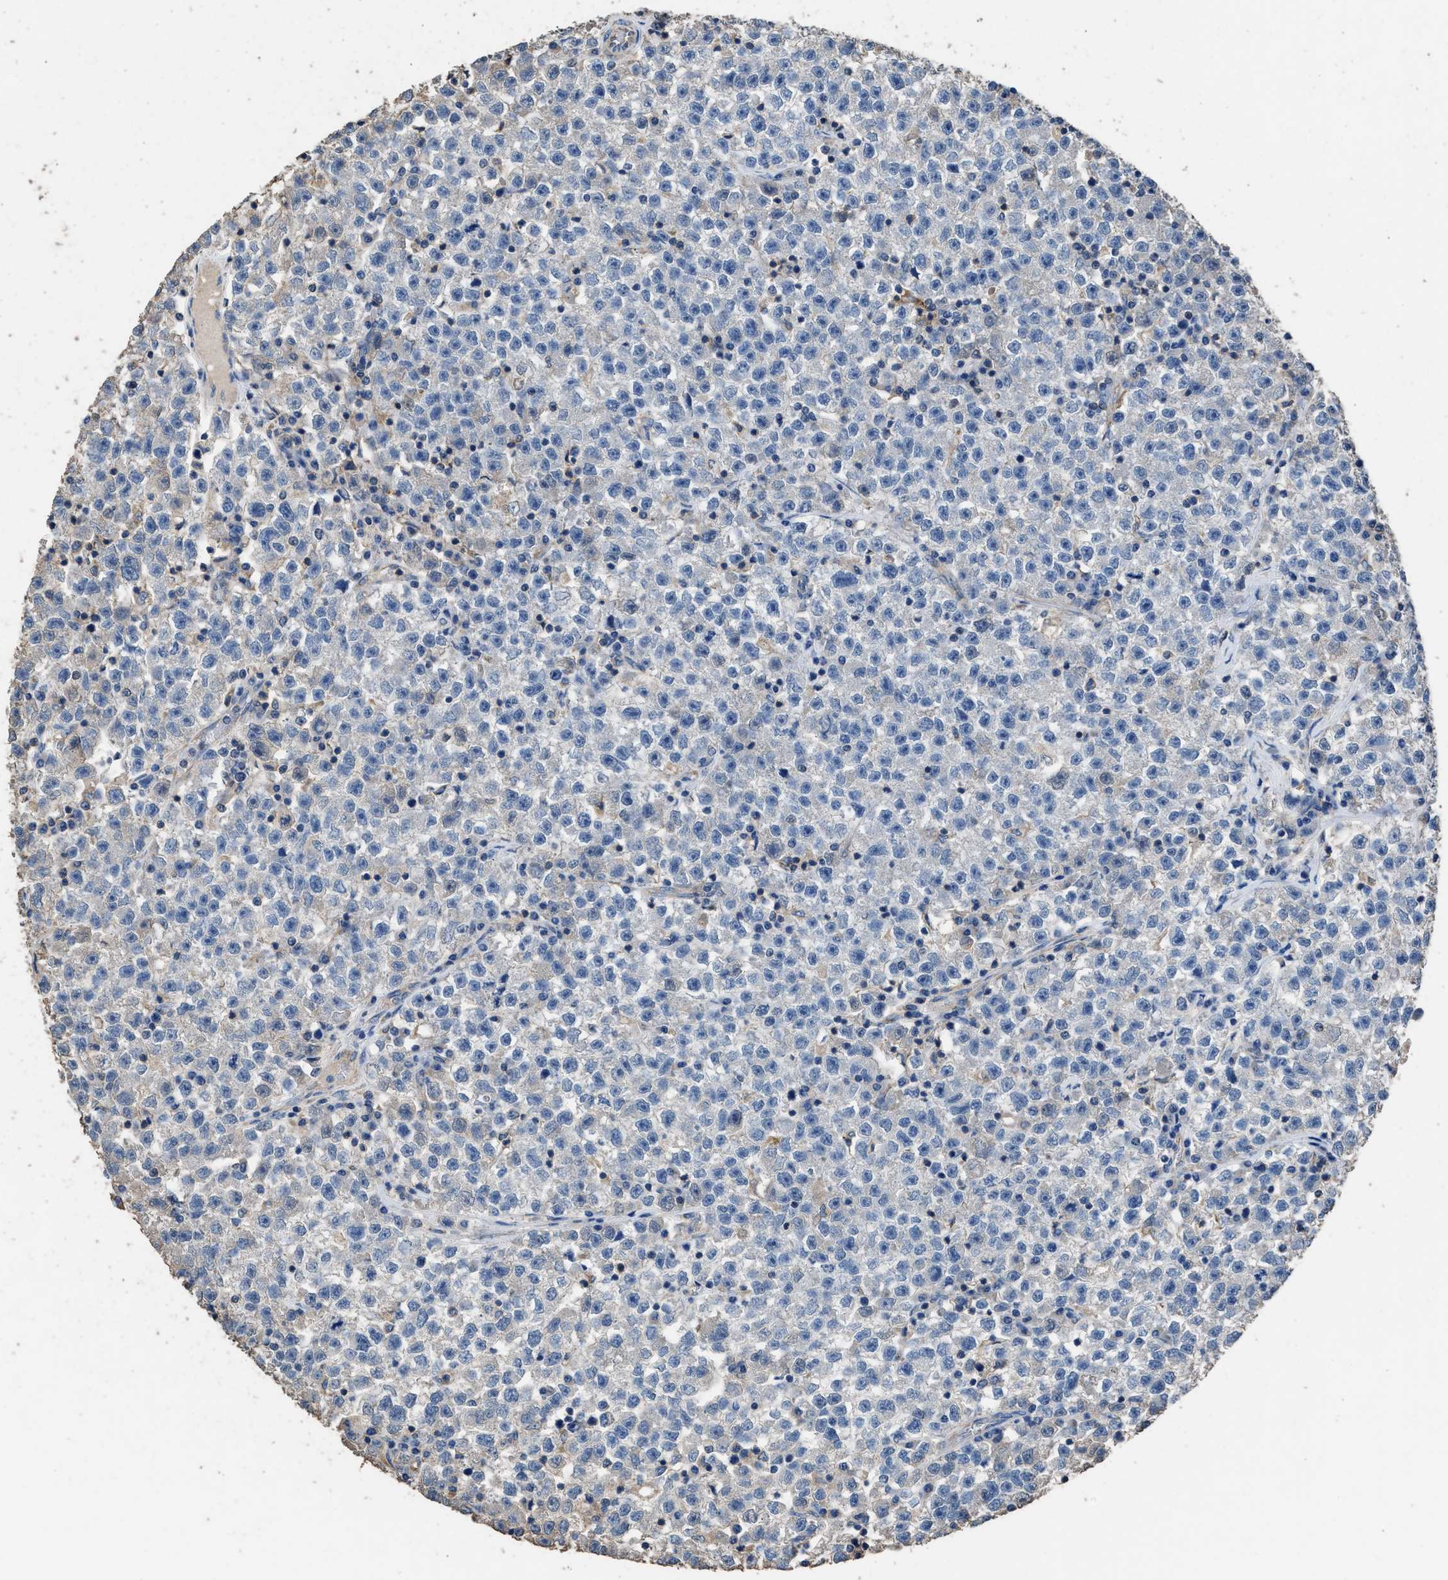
{"staining": {"intensity": "negative", "quantity": "none", "location": "none"}, "tissue": "testis cancer", "cell_type": "Tumor cells", "image_type": "cancer", "snomed": [{"axis": "morphology", "description": "Seminoma, NOS"}, {"axis": "topography", "description": "Testis"}], "caption": "Tumor cells show no significant positivity in testis cancer. (DAB (3,3'-diaminobenzidine) IHC, high magnification).", "gene": "ITSN1", "patient": {"sex": "male", "age": 22}}